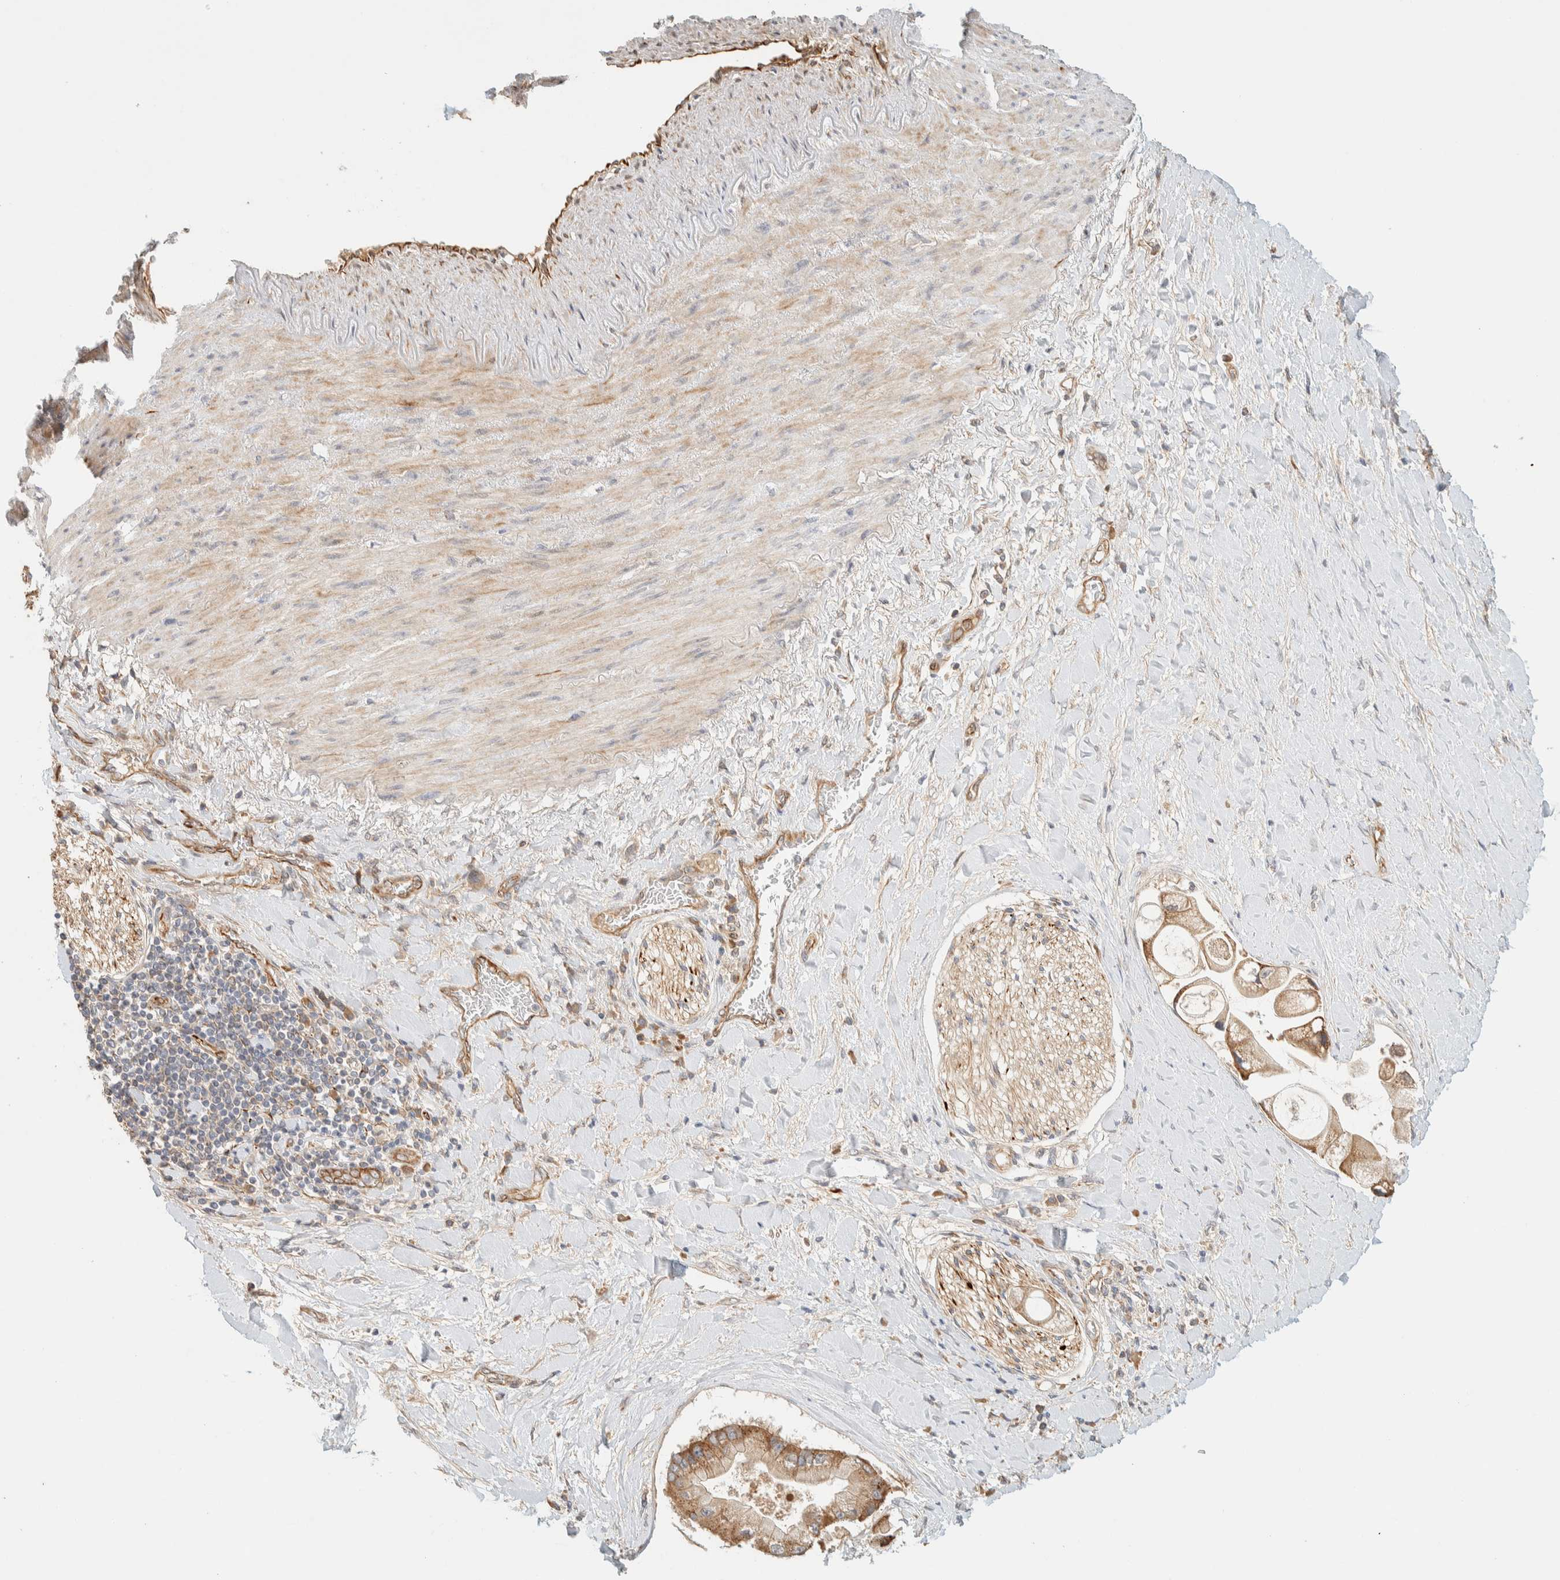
{"staining": {"intensity": "moderate", "quantity": ">75%", "location": "cytoplasmic/membranous"}, "tissue": "liver cancer", "cell_type": "Tumor cells", "image_type": "cancer", "snomed": [{"axis": "morphology", "description": "Cholangiocarcinoma"}, {"axis": "topography", "description": "Liver"}], "caption": "This image demonstrates immunohistochemistry (IHC) staining of human liver cholangiocarcinoma, with medium moderate cytoplasmic/membranous positivity in about >75% of tumor cells.", "gene": "FAT1", "patient": {"sex": "male", "age": 50}}